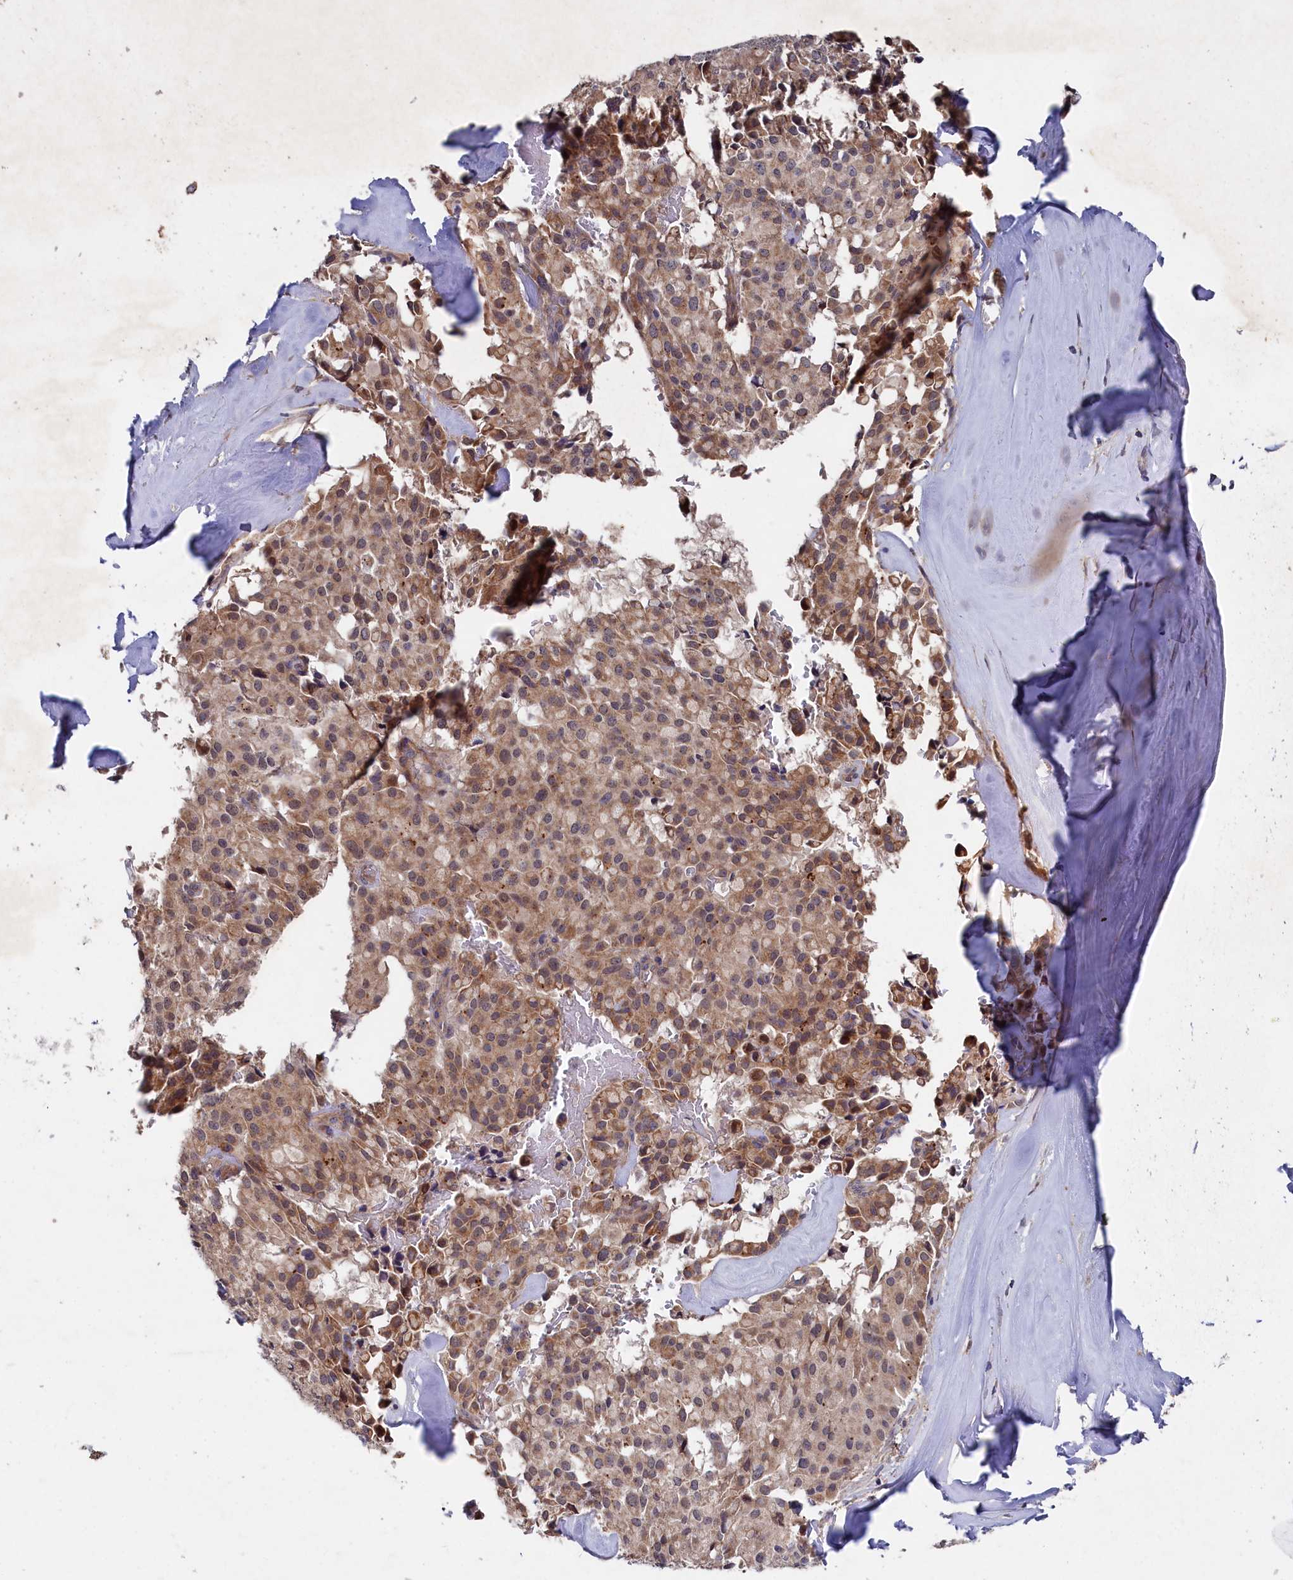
{"staining": {"intensity": "moderate", "quantity": ">75%", "location": "cytoplasmic/membranous"}, "tissue": "pancreatic cancer", "cell_type": "Tumor cells", "image_type": "cancer", "snomed": [{"axis": "morphology", "description": "Adenocarcinoma, NOS"}, {"axis": "topography", "description": "Pancreas"}], "caption": "Brown immunohistochemical staining in pancreatic cancer (adenocarcinoma) exhibits moderate cytoplasmic/membranous positivity in approximately >75% of tumor cells.", "gene": "SUPV3L1", "patient": {"sex": "male", "age": 65}}